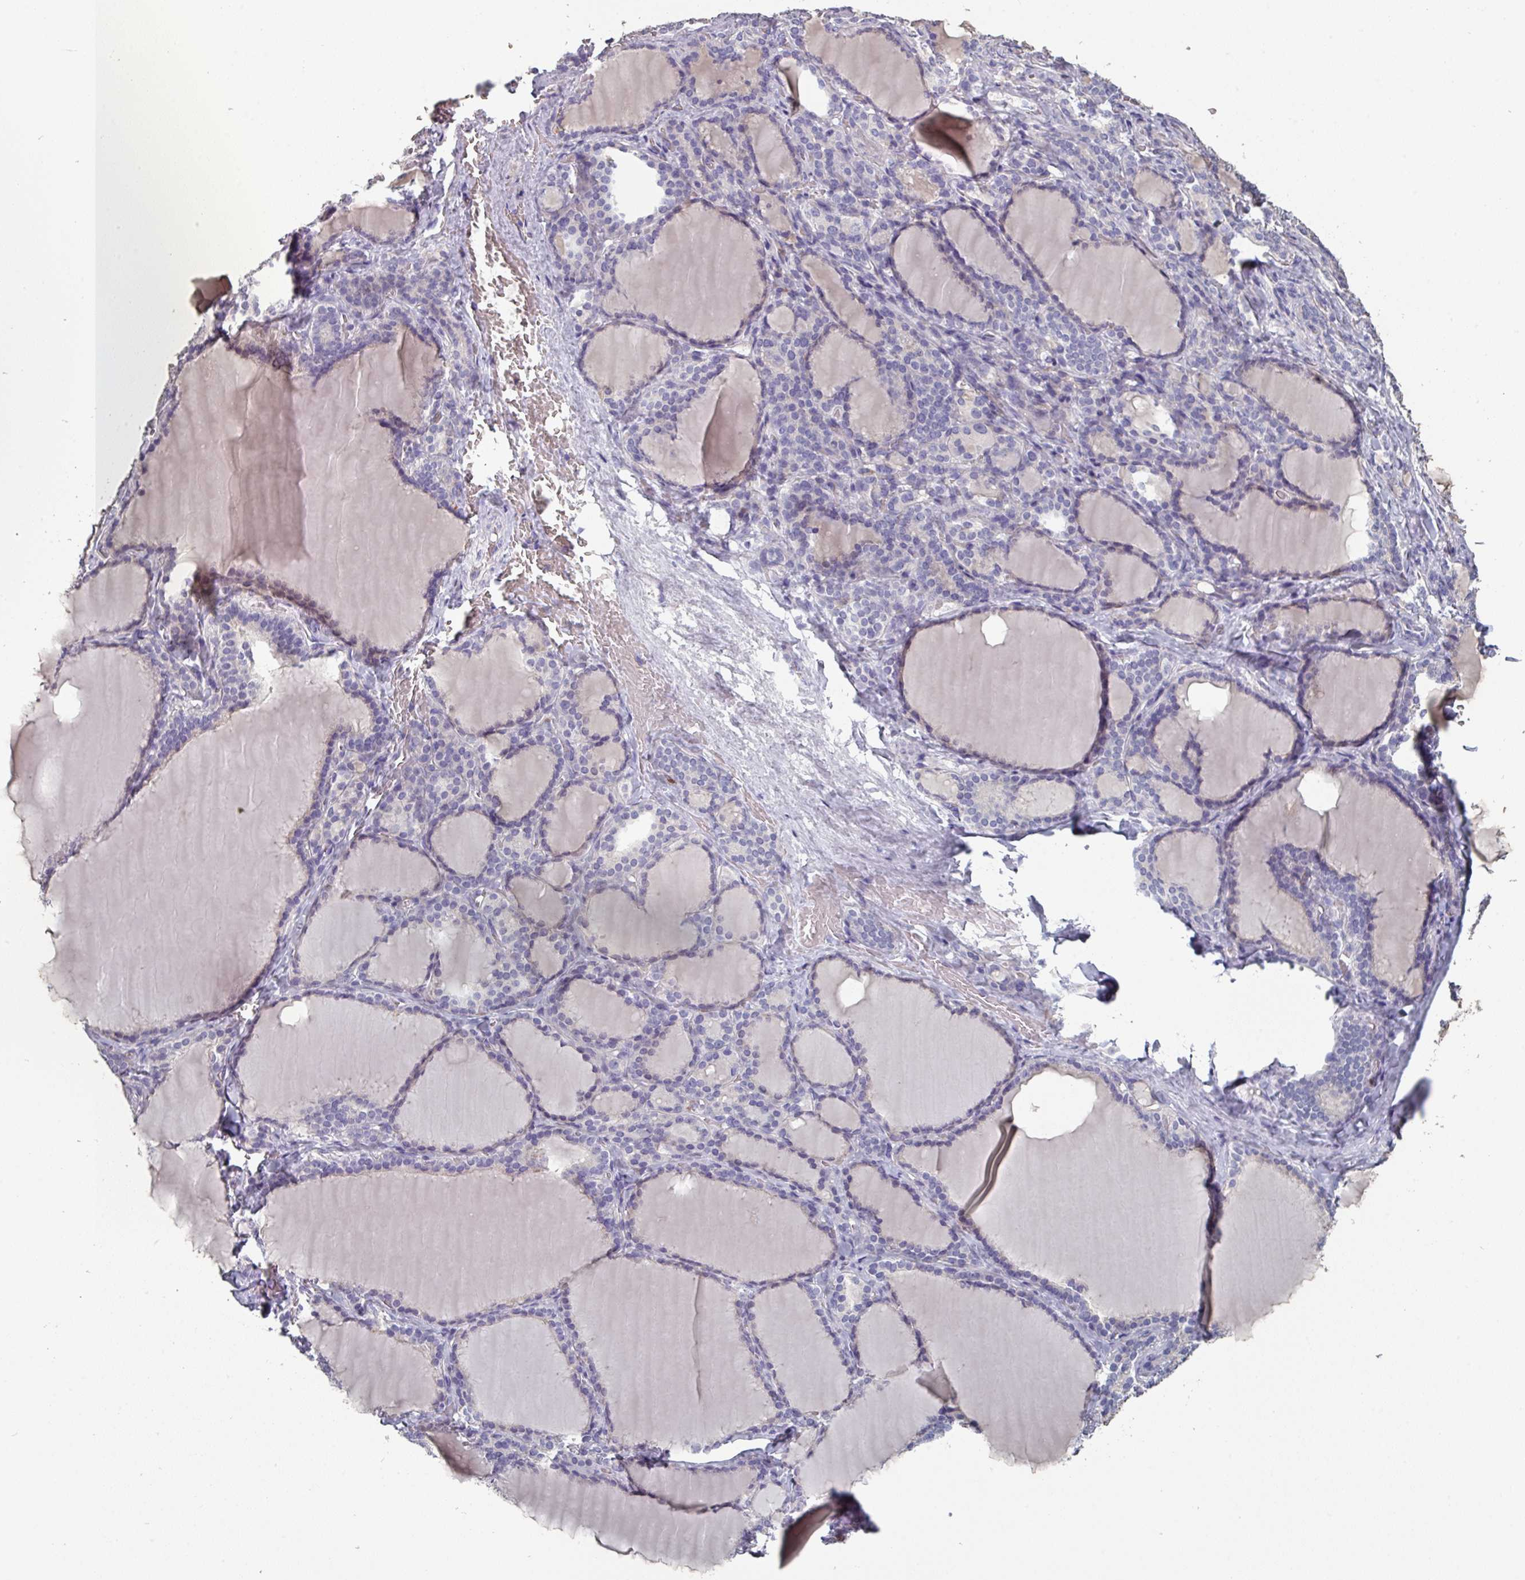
{"staining": {"intensity": "negative", "quantity": "none", "location": "none"}, "tissue": "thyroid gland", "cell_type": "Glandular cells", "image_type": "normal", "snomed": [{"axis": "morphology", "description": "Normal tissue, NOS"}, {"axis": "topography", "description": "Thyroid gland"}], "caption": "Photomicrograph shows no significant protein expression in glandular cells of normal thyroid gland. (Immunohistochemistry (ihc), brightfield microscopy, high magnification).", "gene": "PRAMEF7", "patient": {"sex": "female", "age": 31}}